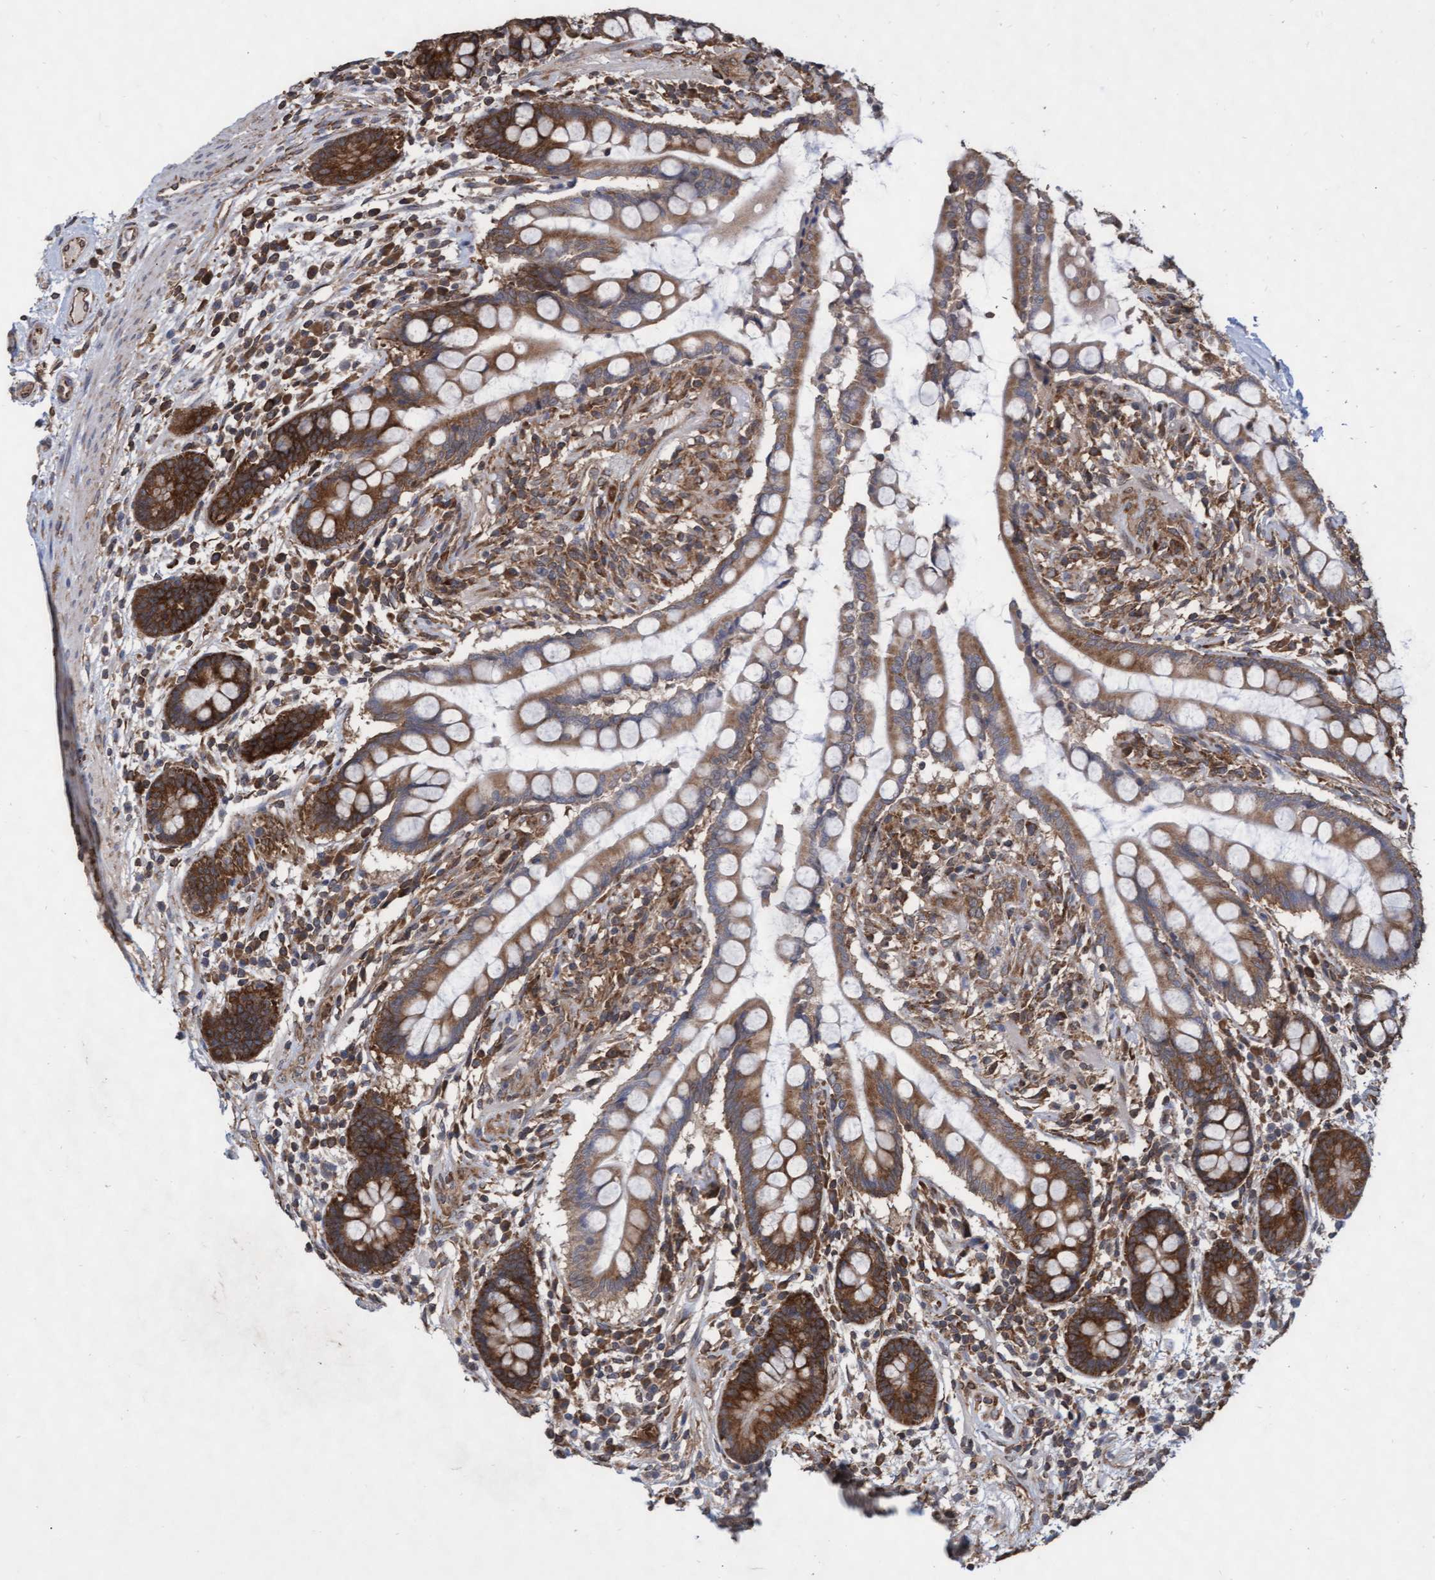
{"staining": {"intensity": "moderate", "quantity": ">75%", "location": "cytoplasmic/membranous"}, "tissue": "colon", "cell_type": "Endothelial cells", "image_type": "normal", "snomed": [{"axis": "morphology", "description": "Normal tissue, NOS"}, {"axis": "topography", "description": "Colon"}], "caption": "Immunohistochemistry (IHC) staining of benign colon, which exhibits medium levels of moderate cytoplasmic/membranous positivity in approximately >75% of endothelial cells indicating moderate cytoplasmic/membranous protein expression. The staining was performed using DAB (brown) for protein detection and nuclei were counterstained in hematoxylin (blue).", "gene": "ABCF2", "patient": {"sex": "male", "age": 73}}